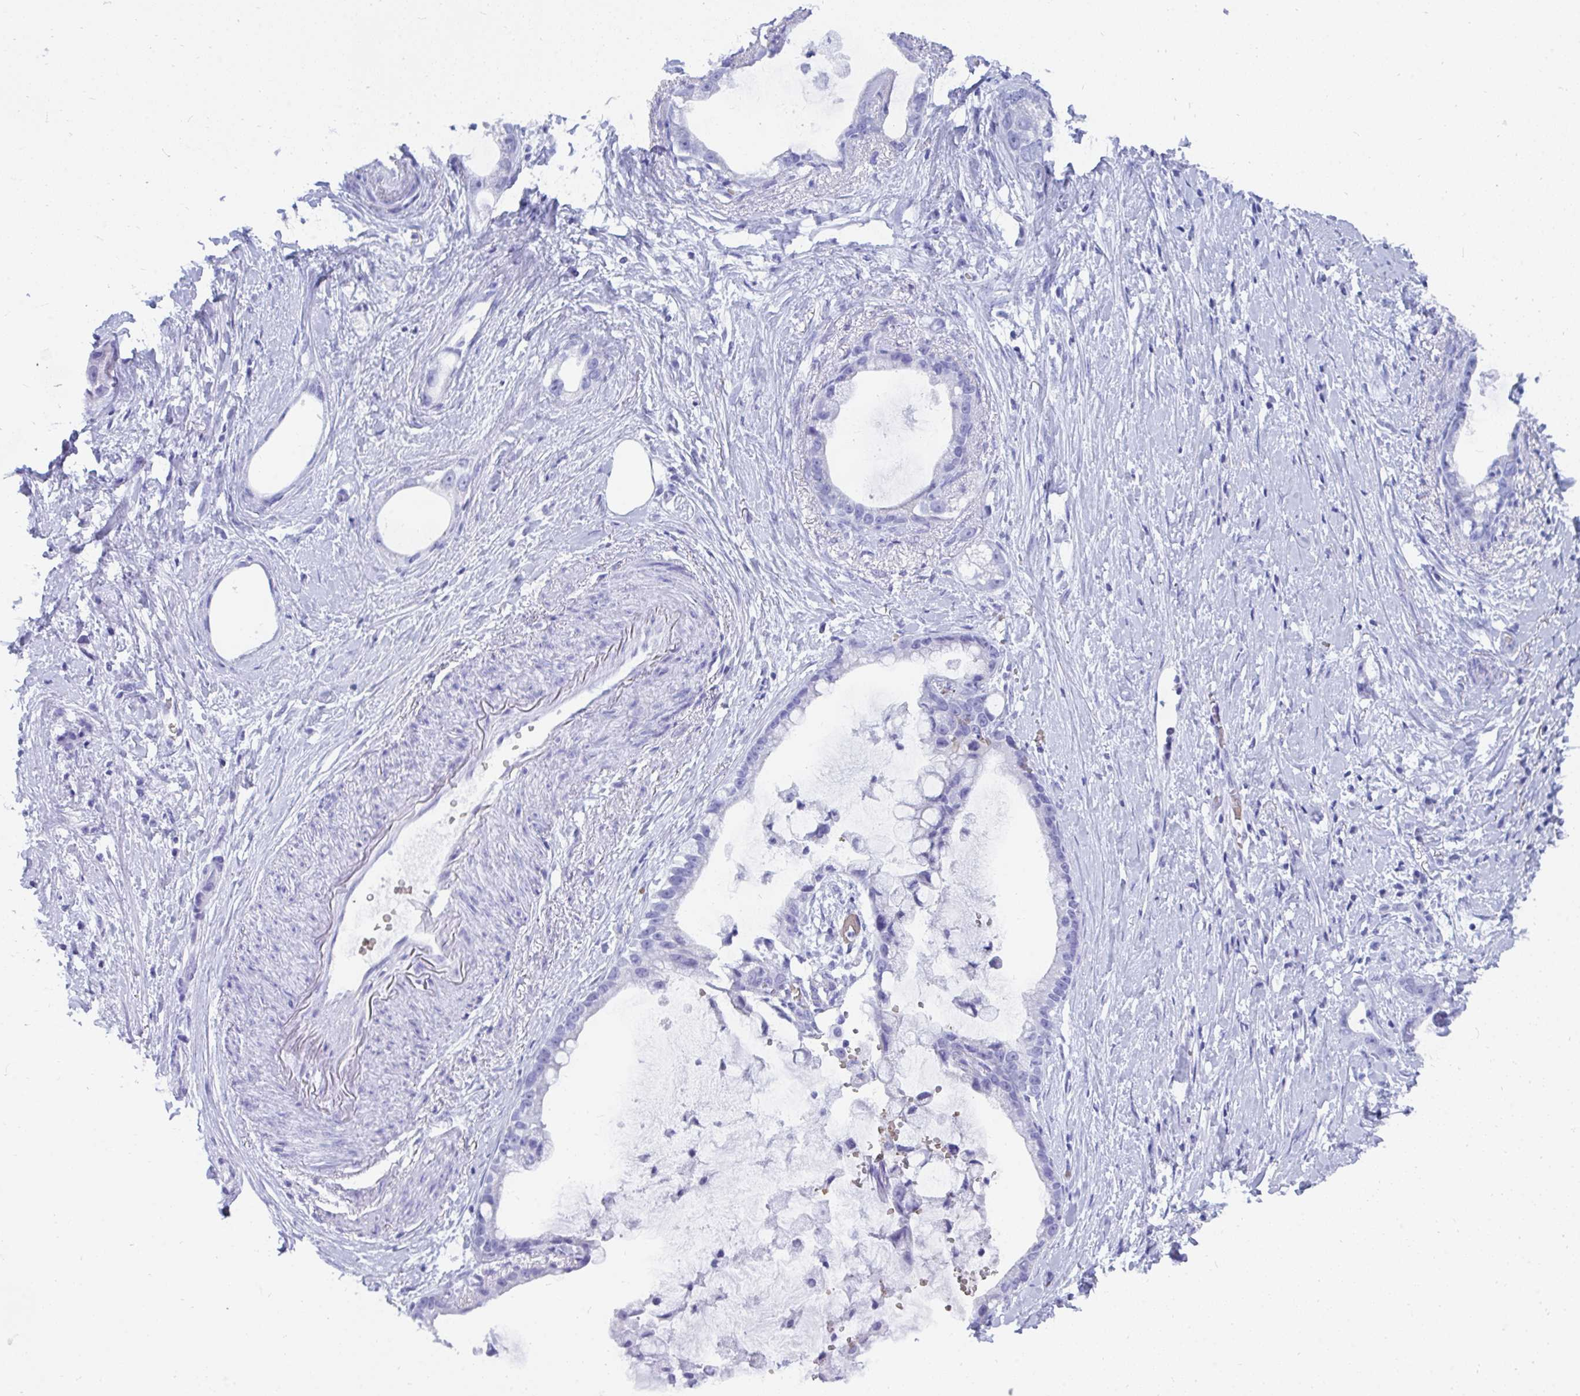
{"staining": {"intensity": "negative", "quantity": "none", "location": "none"}, "tissue": "stomach cancer", "cell_type": "Tumor cells", "image_type": "cancer", "snomed": [{"axis": "morphology", "description": "Adenocarcinoma, NOS"}, {"axis": "topography", "description": "Stomach"}], "caption": "High power microscopy photomicrograph of an immunohistochemistry photomicrograph of adenocarcinoma (stomach), revealing no significant expression in tumor cells.", "gene": "MROH2B", "patient": {"sex": "male", "age": 55}}